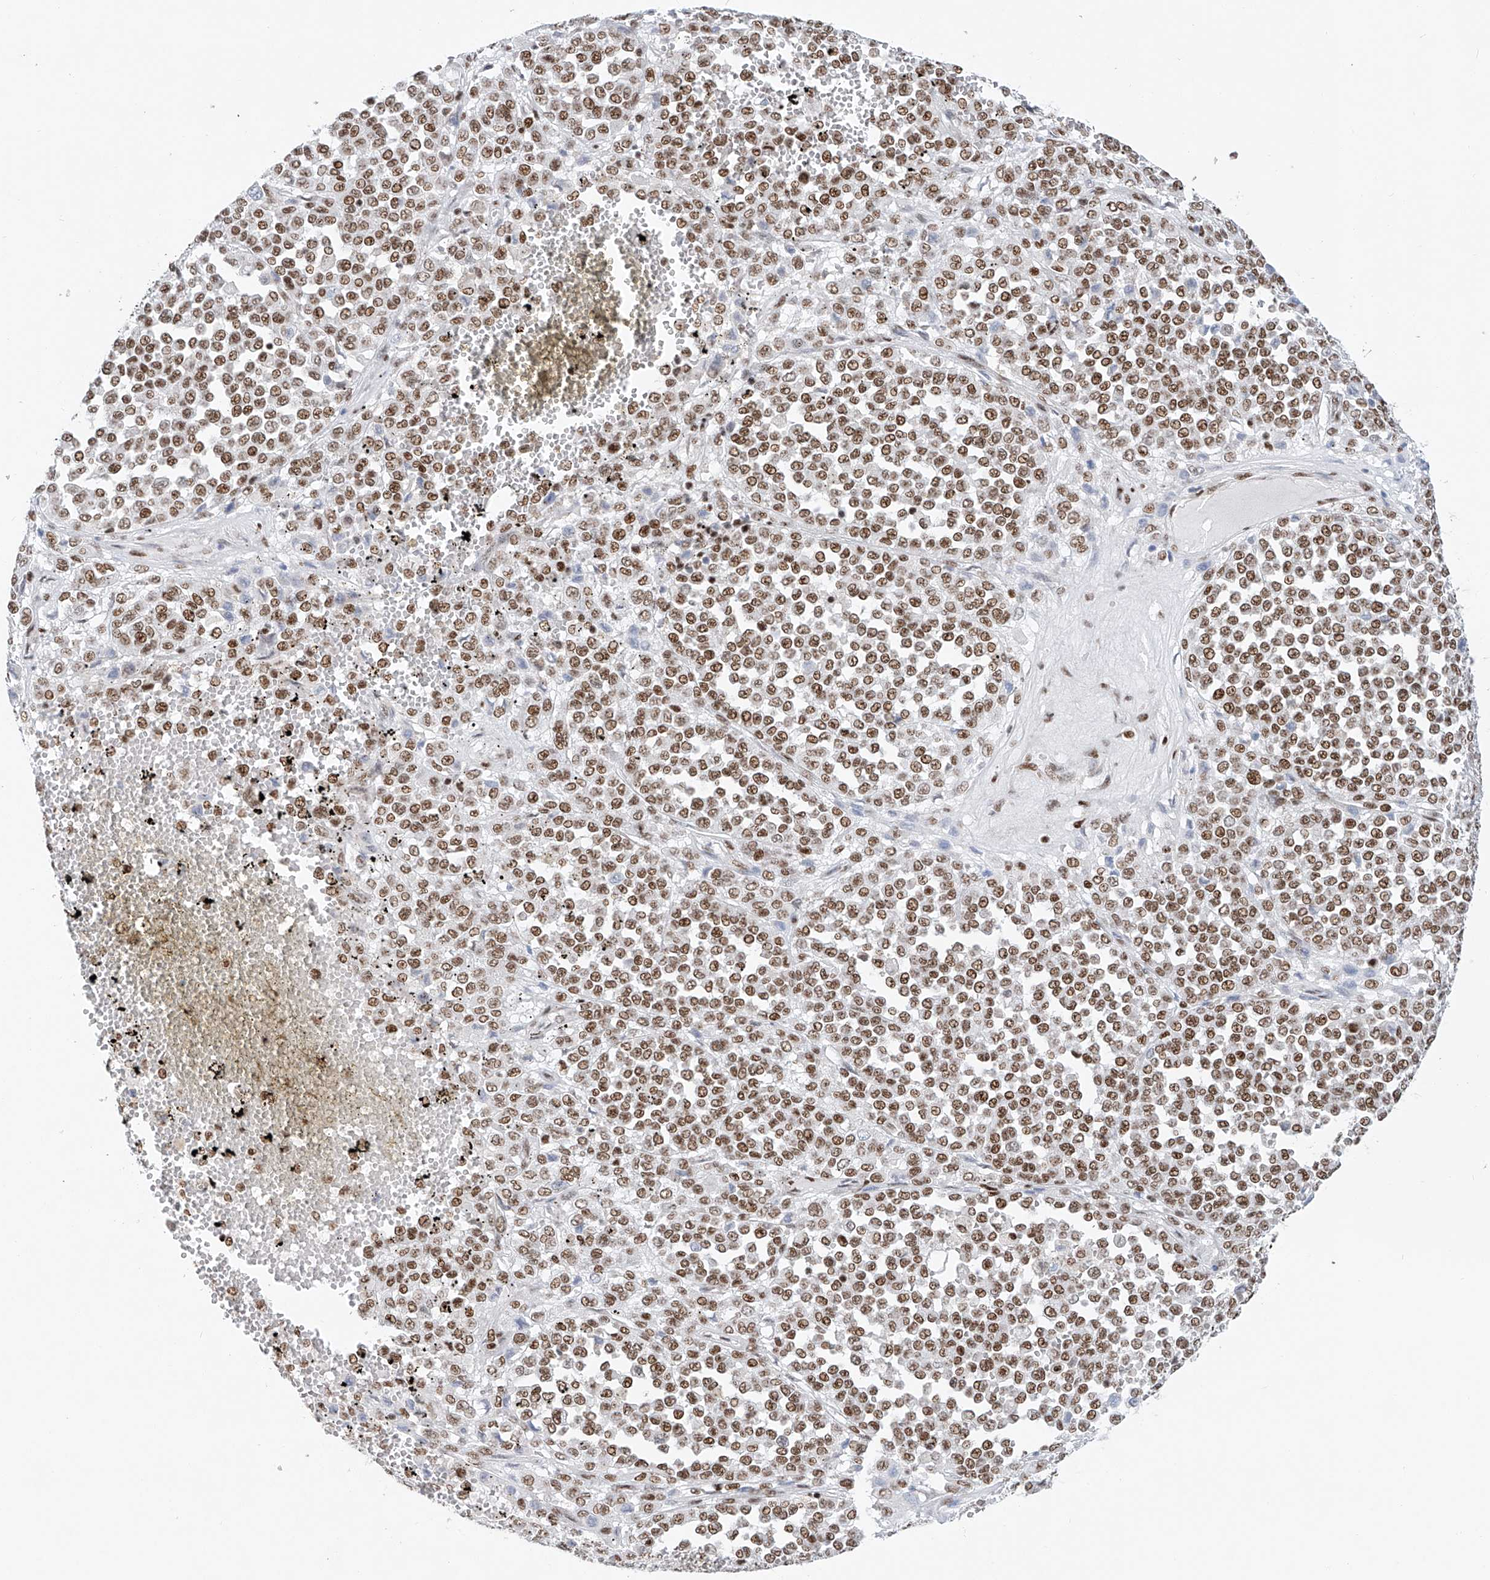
{"staining": {"intensity": "moderate", "quantity": ">75%", "location": "nuclear"}, "tissue": "melanoma", "cell_type": "Tumor cells", "image_type": "cancer", "snomed": [{"axis": "morphology", "description": "Malignant melanoma, Metastatic site"}, {"axis": "topography", "description": "Pancreas"}], "caption": "Protein expression analysis of human malignant melanoma (metastatic site) reveals moderate nuclear positivity in approximately >75% of tumor cells.", "gene": "TAF4", "patient": {"sex": "female", "age": 30}}